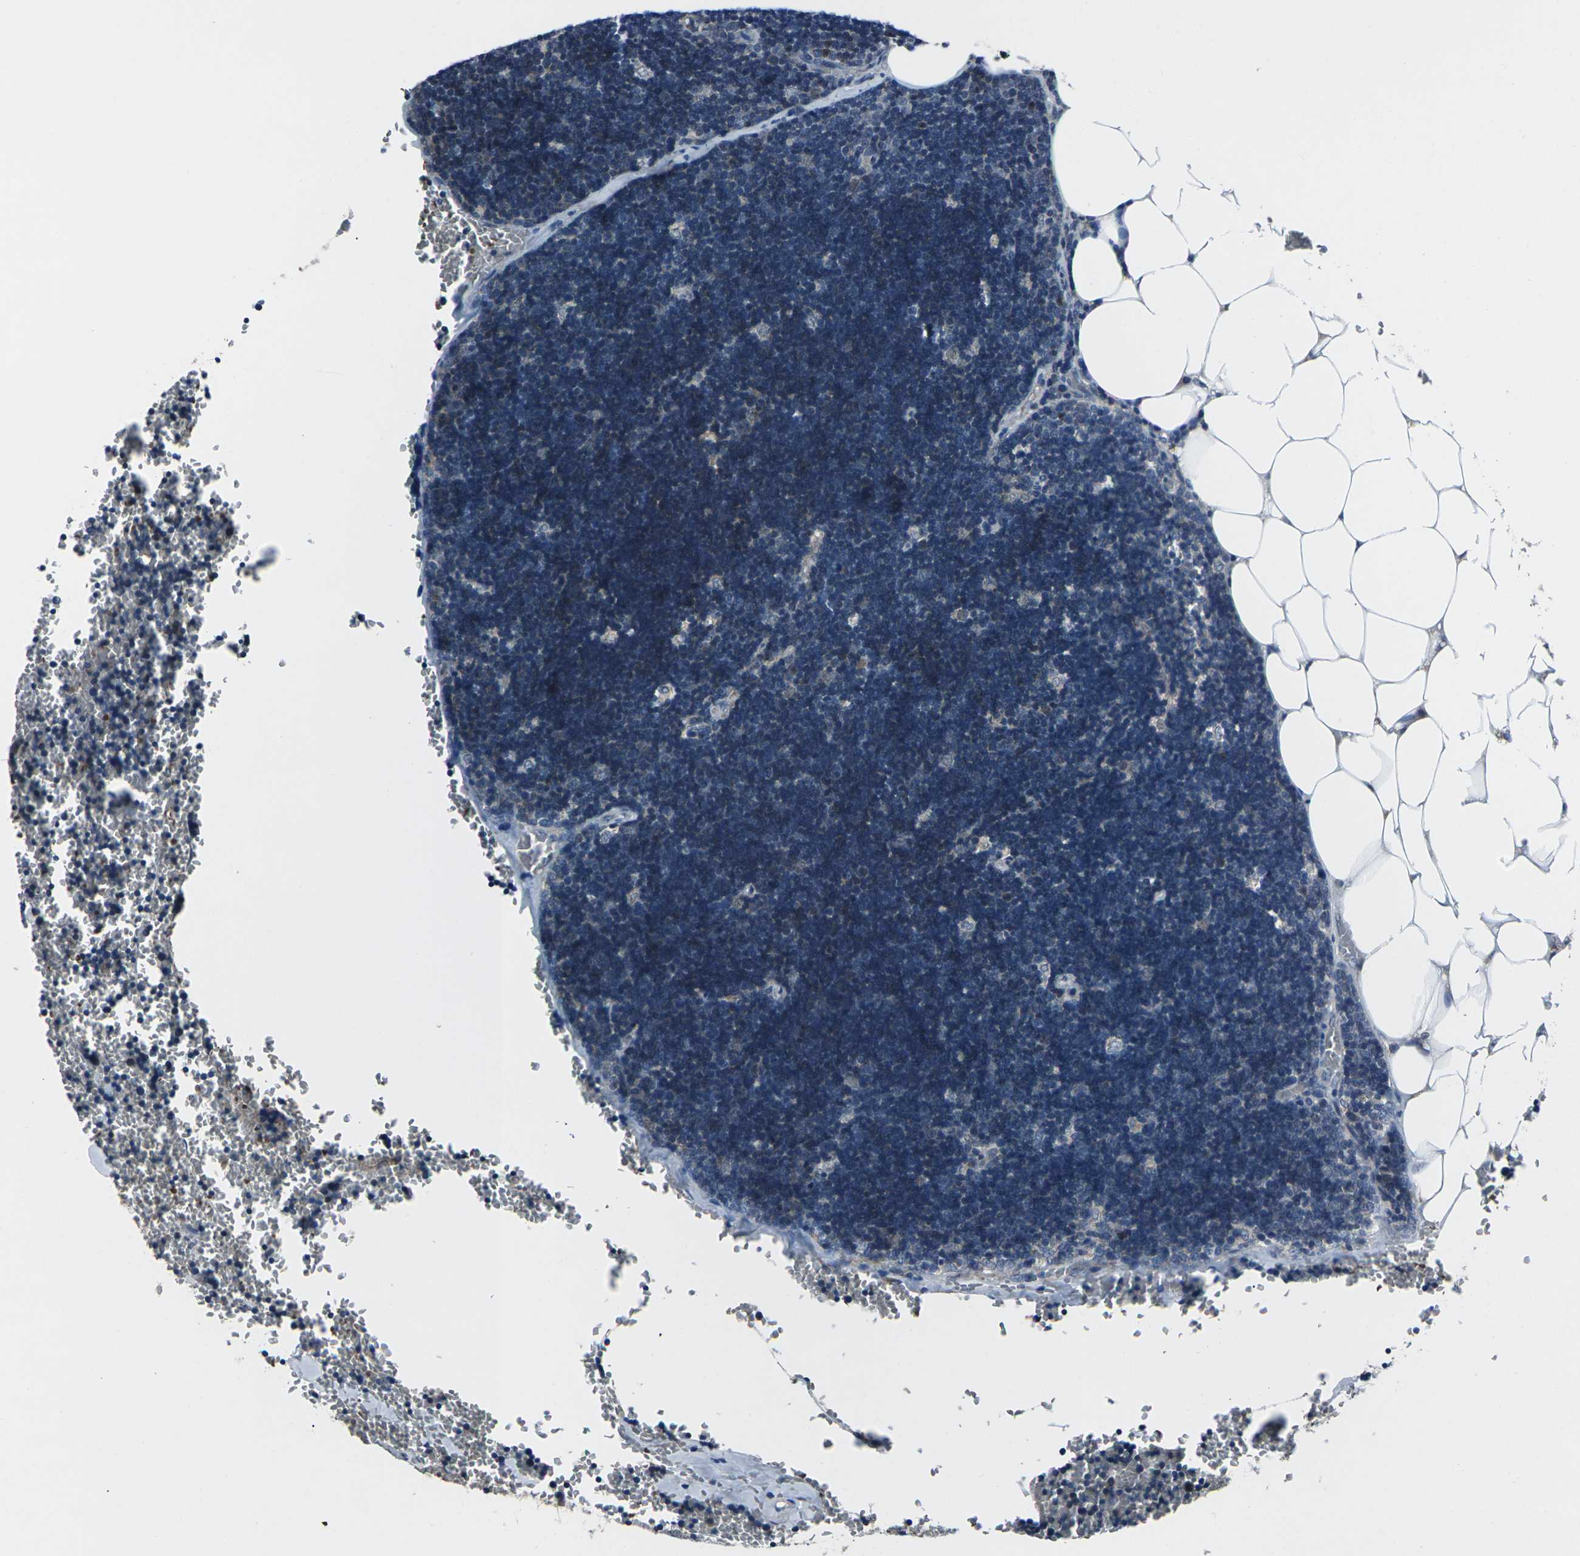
{"staining": {"intensity": "strong", "quantity": "<25%", "location": "nuclear"}, "tissue": "lymph node", "cell_type": "Germinal center cells", "image_type": "normal", "snomed": [{"axis": "morphology", "description": "Normal tissue, NOS"}, {"axis": "topography", "description": "Lymph node"}], "caption": "Immunohistochemical staining of benign lymph node displays medium levels of strong nuclear expression in approximately <25% of germinal center cells.", "gene": "STAT4", "patient": {"sex": "male", "age": 33}}